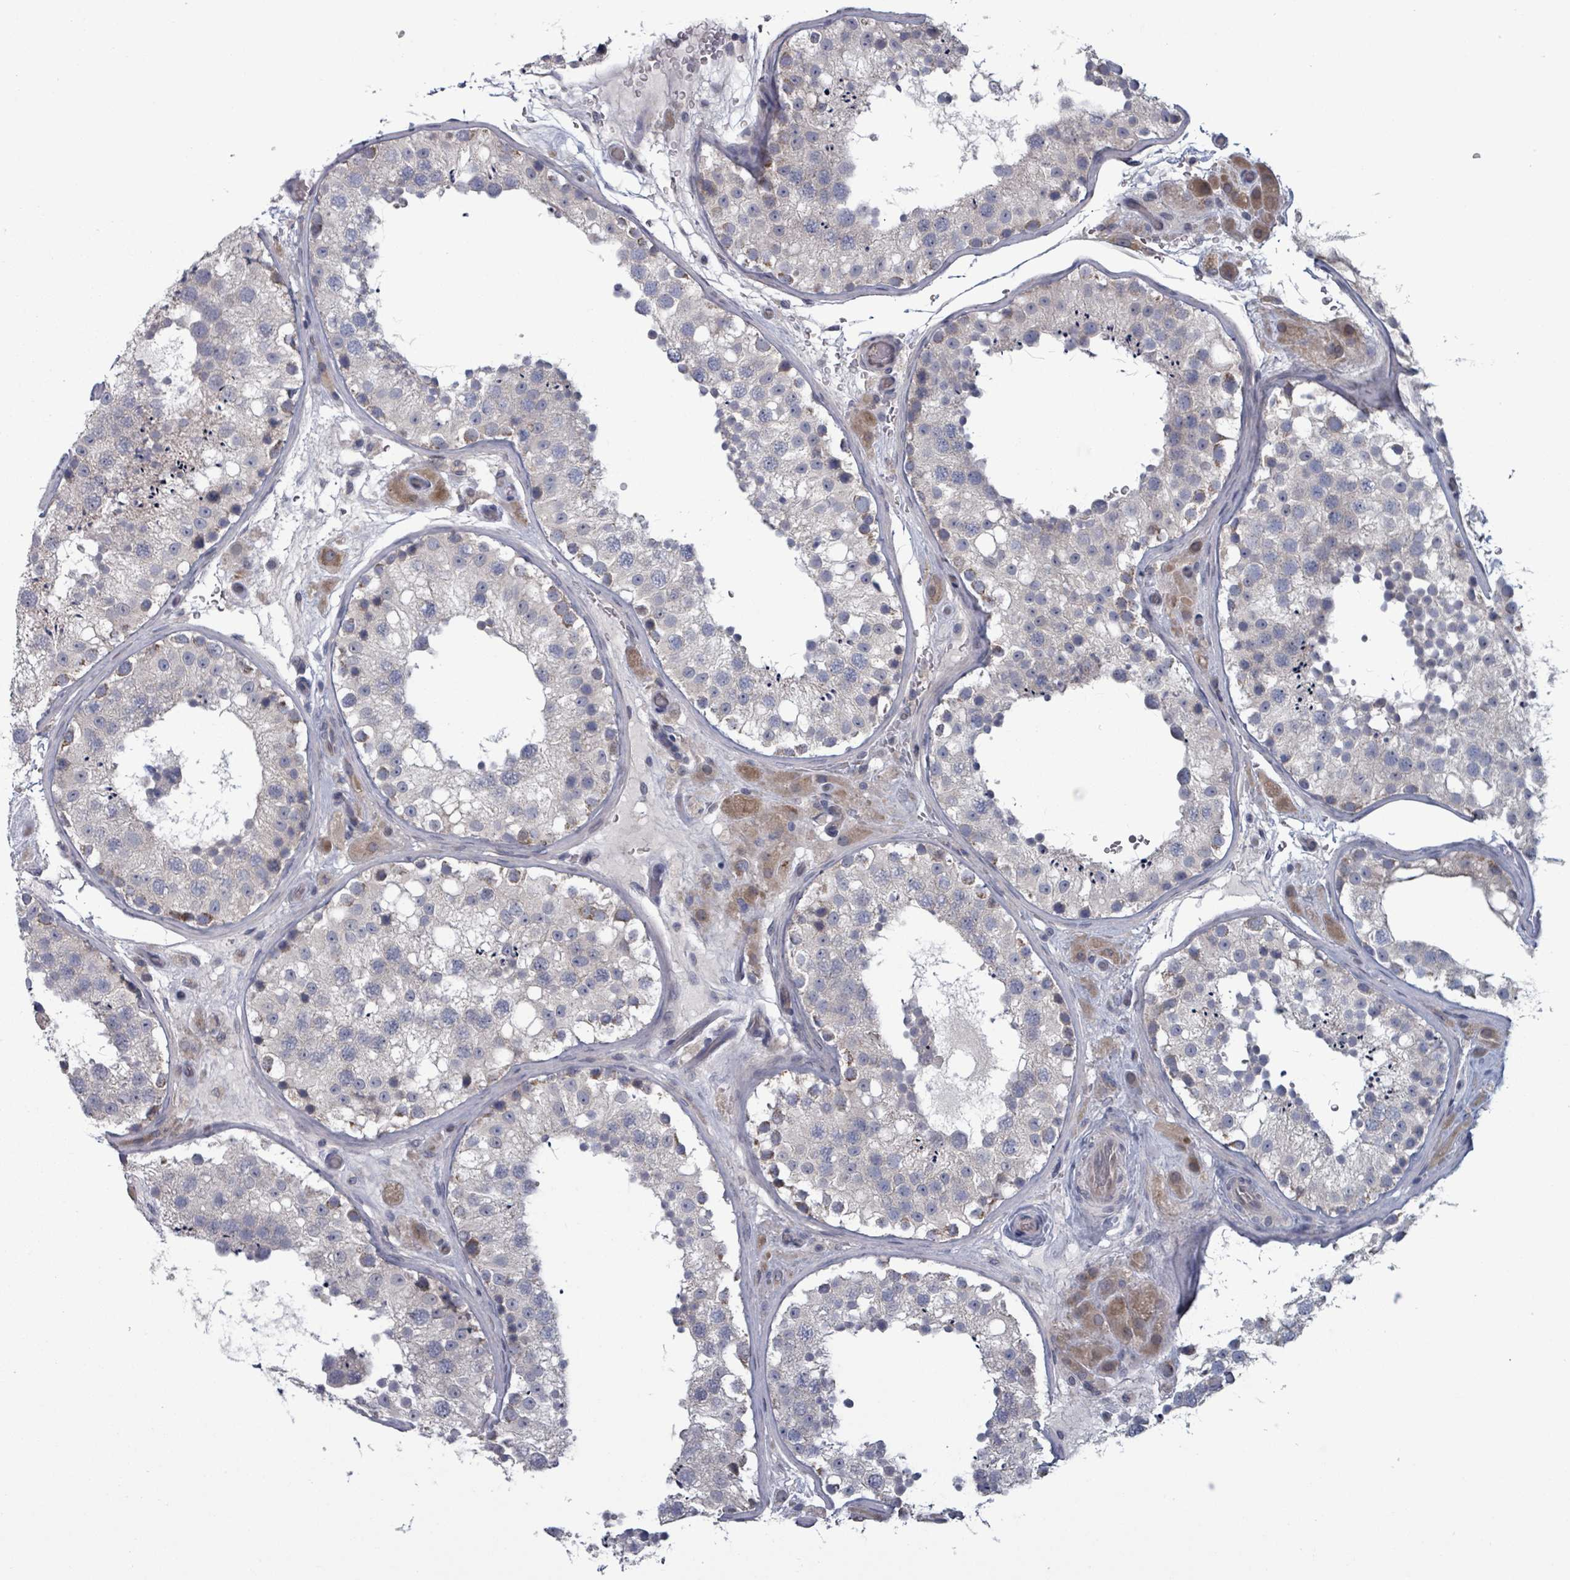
{"staining": {"intensity": "moderate", "quantity": "<25%", "location": "cytoplasmic/membranous"}, "tissue": "testis", "cell_type": "Cells in seminiferous ducts", "image_type": "normal", "snomed": [{"axis": "morphology", "description": "Normal tissue, NOS"}, {"axis": "topography", "description": "Testis"}], "caption": "This histopathology image reveals immunohistochemistry staining of benign human testis, with low moderate cytoplasmic/membranous expression in about <25% of cells in seminiferous ducts.", "gene": "FKBP1A", "patient": {"sex": "male", "age": 26}}